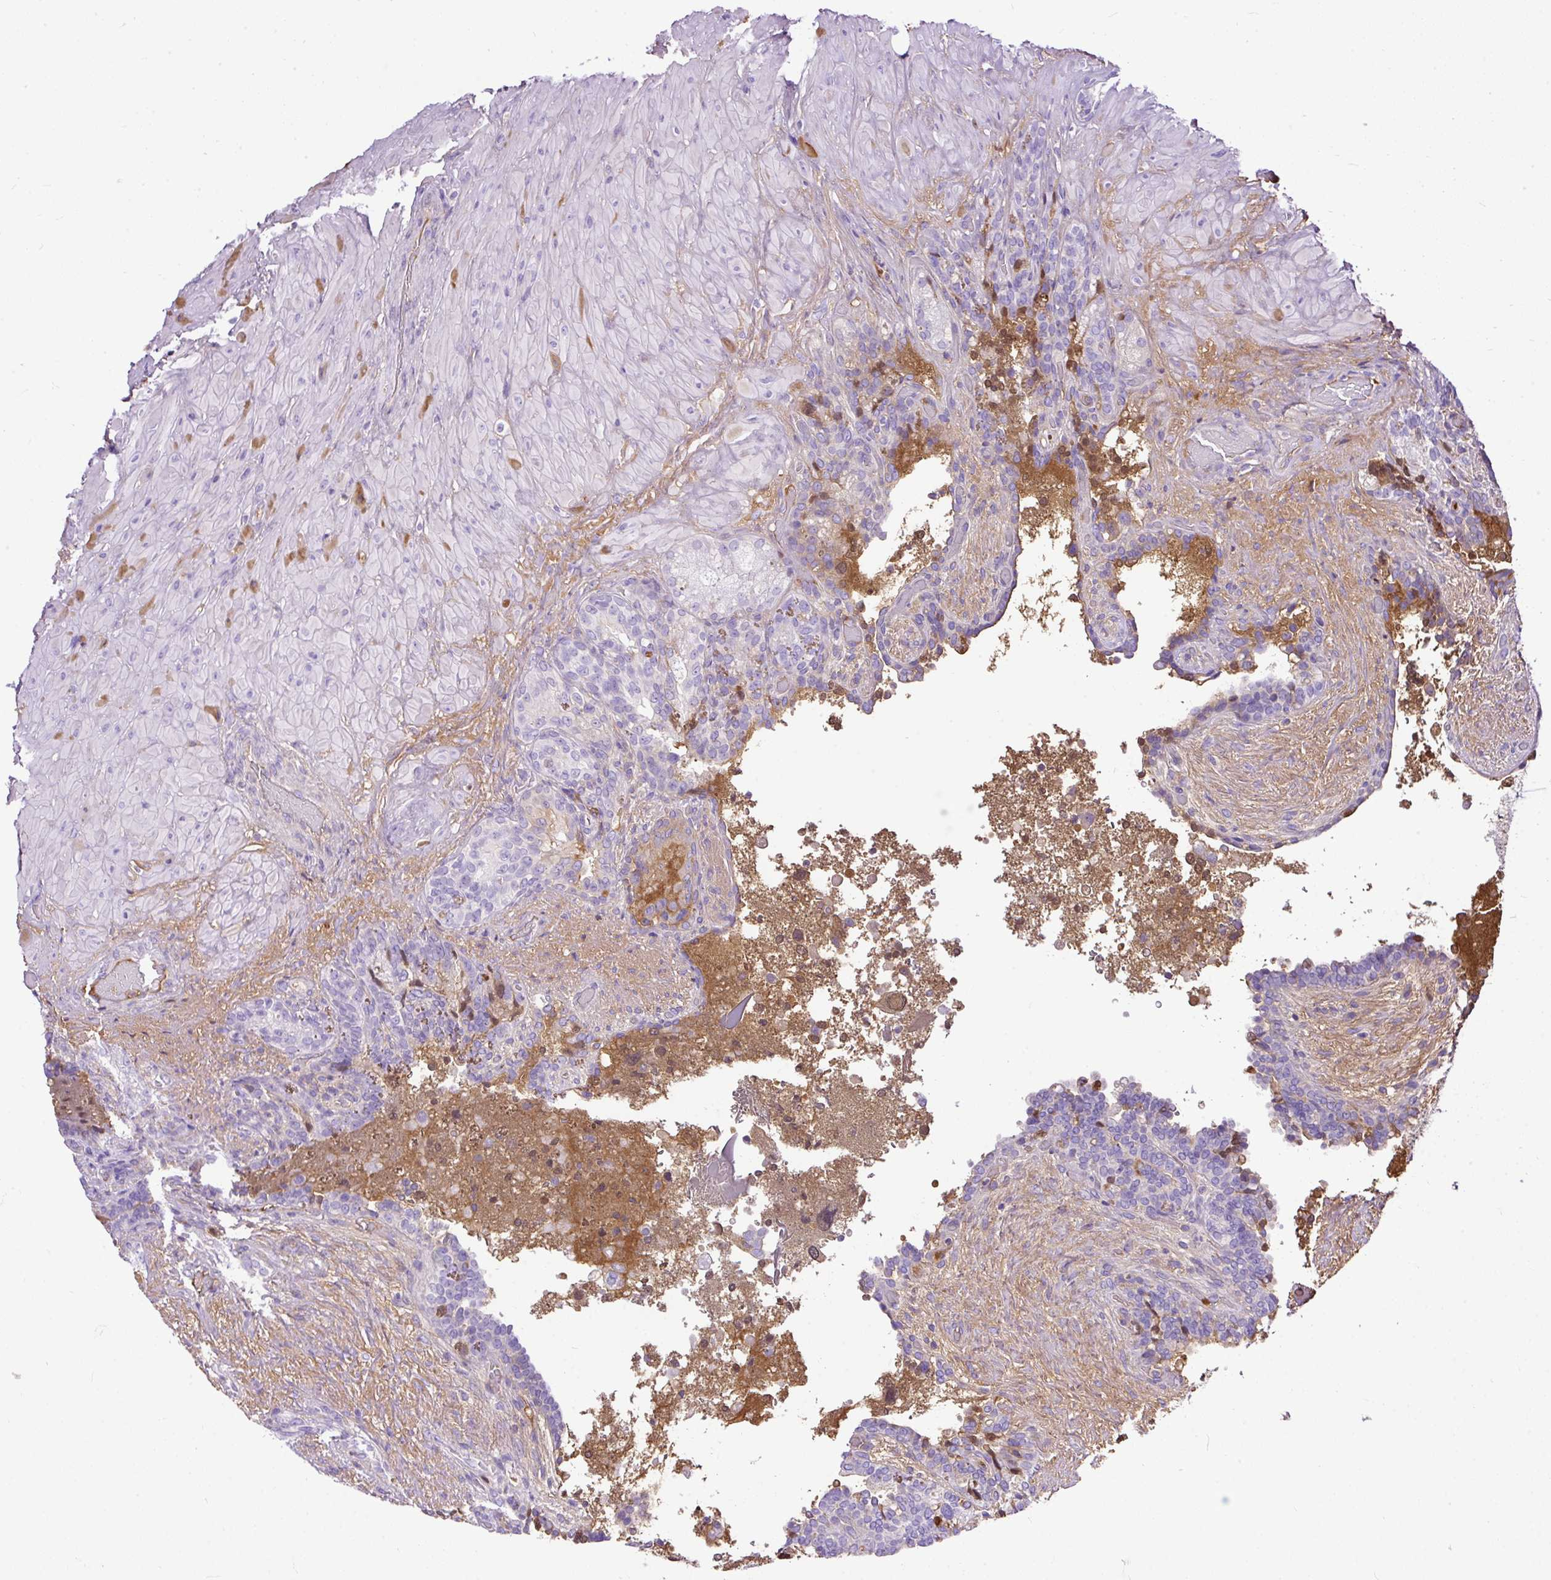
{"staining": {"intensity": "negative", "quantity": "none", "location": "none"}, "tissue": "seminal vesicle", "cell_type": "Glandular cells", "image_type": "normal", "snomed": [{"axis": "morphology", "description": "Normal tissue, NOS"}, {"axis": "topography", "description": "Seminal veicle"}], "caption": "DAB (3,3'-diaminobenzidine) immunohistochemical staining of unremarkable human seminal vesicle shows no significant expression in glandular cells.", "gene": "CLEC3B", "patient": {"sex": "male", "age": 69}}